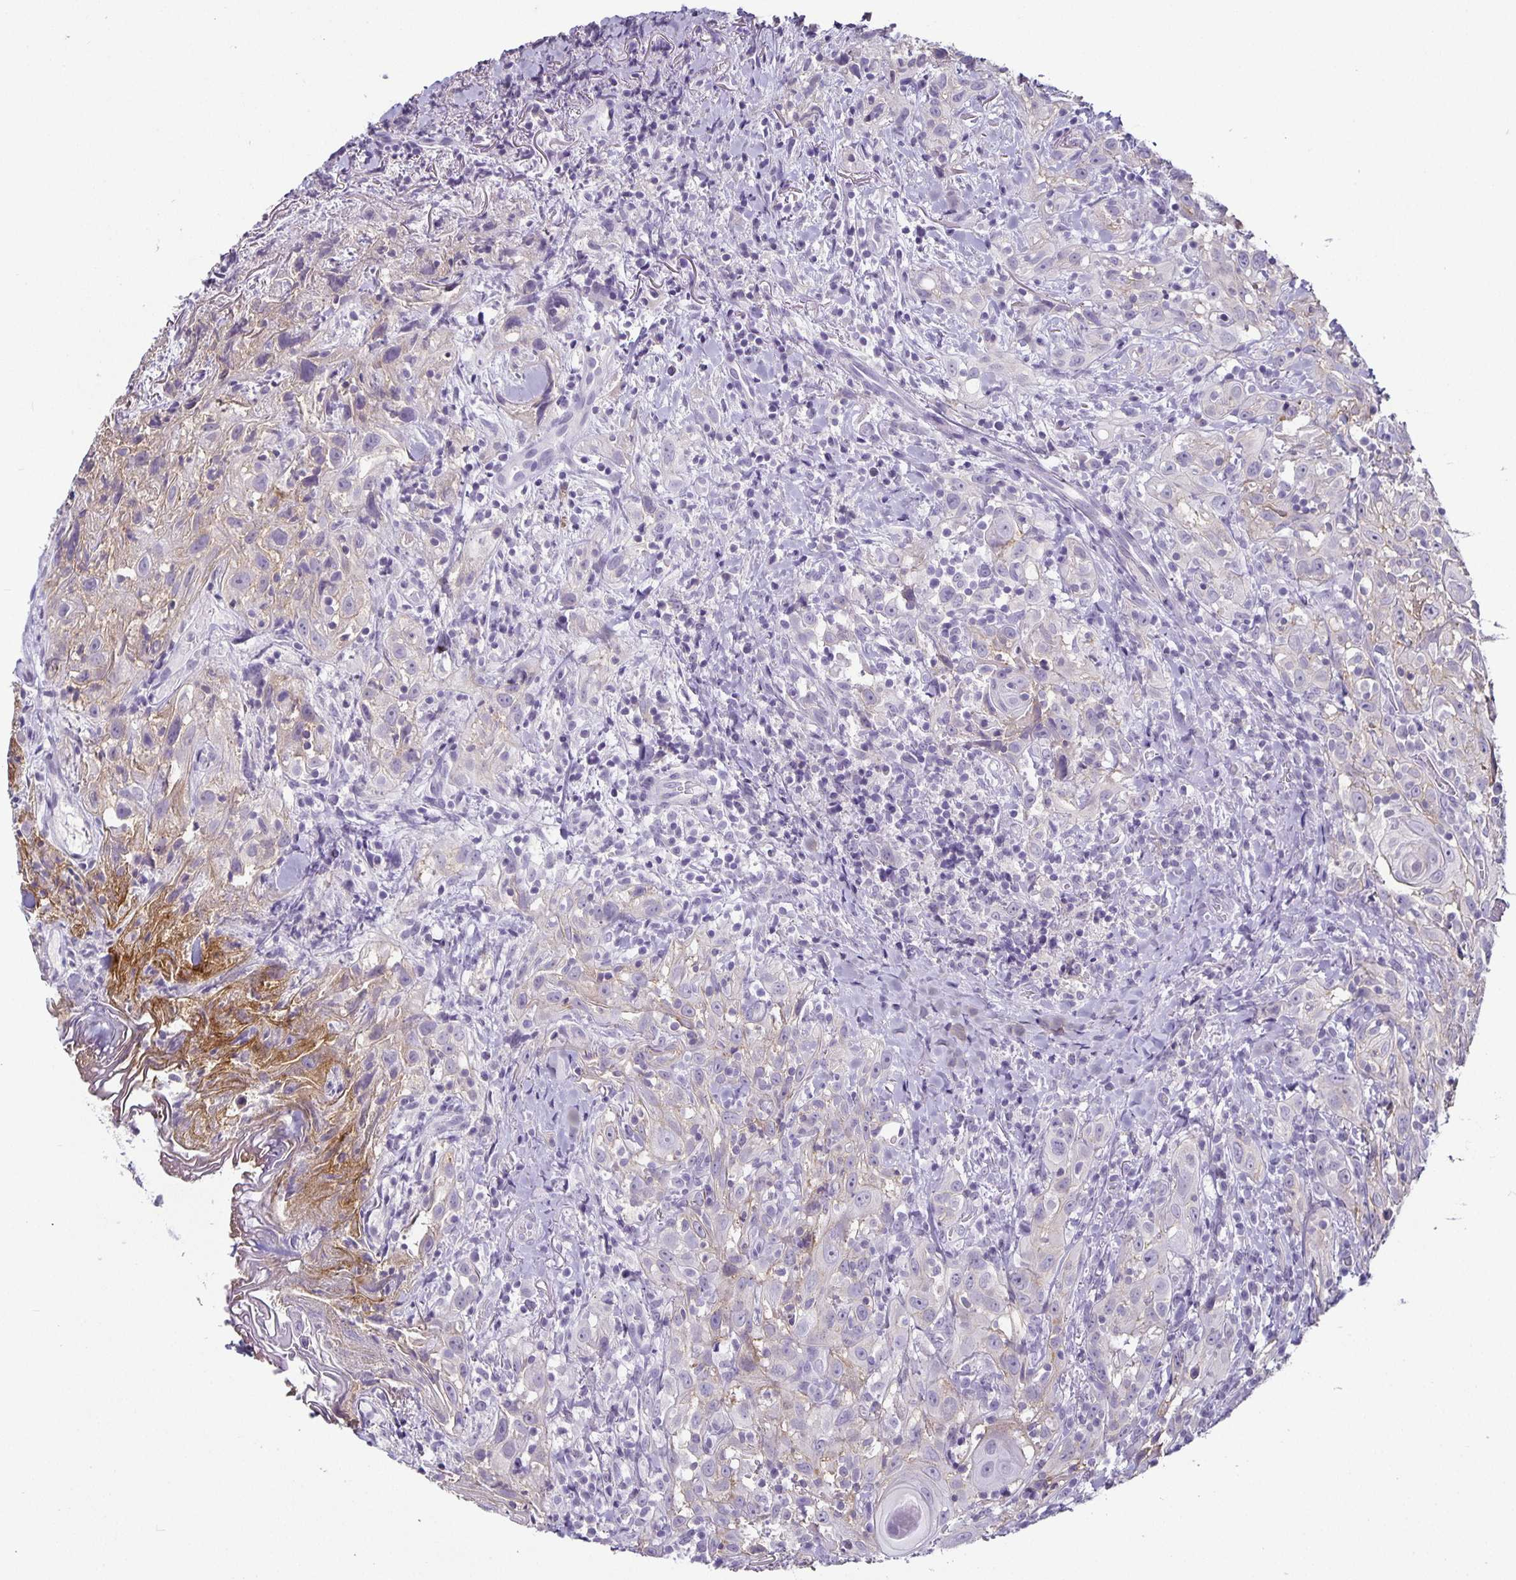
{"staining": {"intensity": "negative", "quantity": "none", "location": "none"}, "tissue": "head and neck cancer", "cell_type": "Tumor cells", "image_type": "cancer", "snomed": [{"axis": "morphology", "description": "Squamous cell carcinoma, NOS"}, {"axis": "topography", "description": "Head-Neck"}], "caption": "Tumor cells show no significant staining in squamous cell carcinoma (head and neck).", "gene": "CA12", "patient": {"sex": "female", "age": 95}}